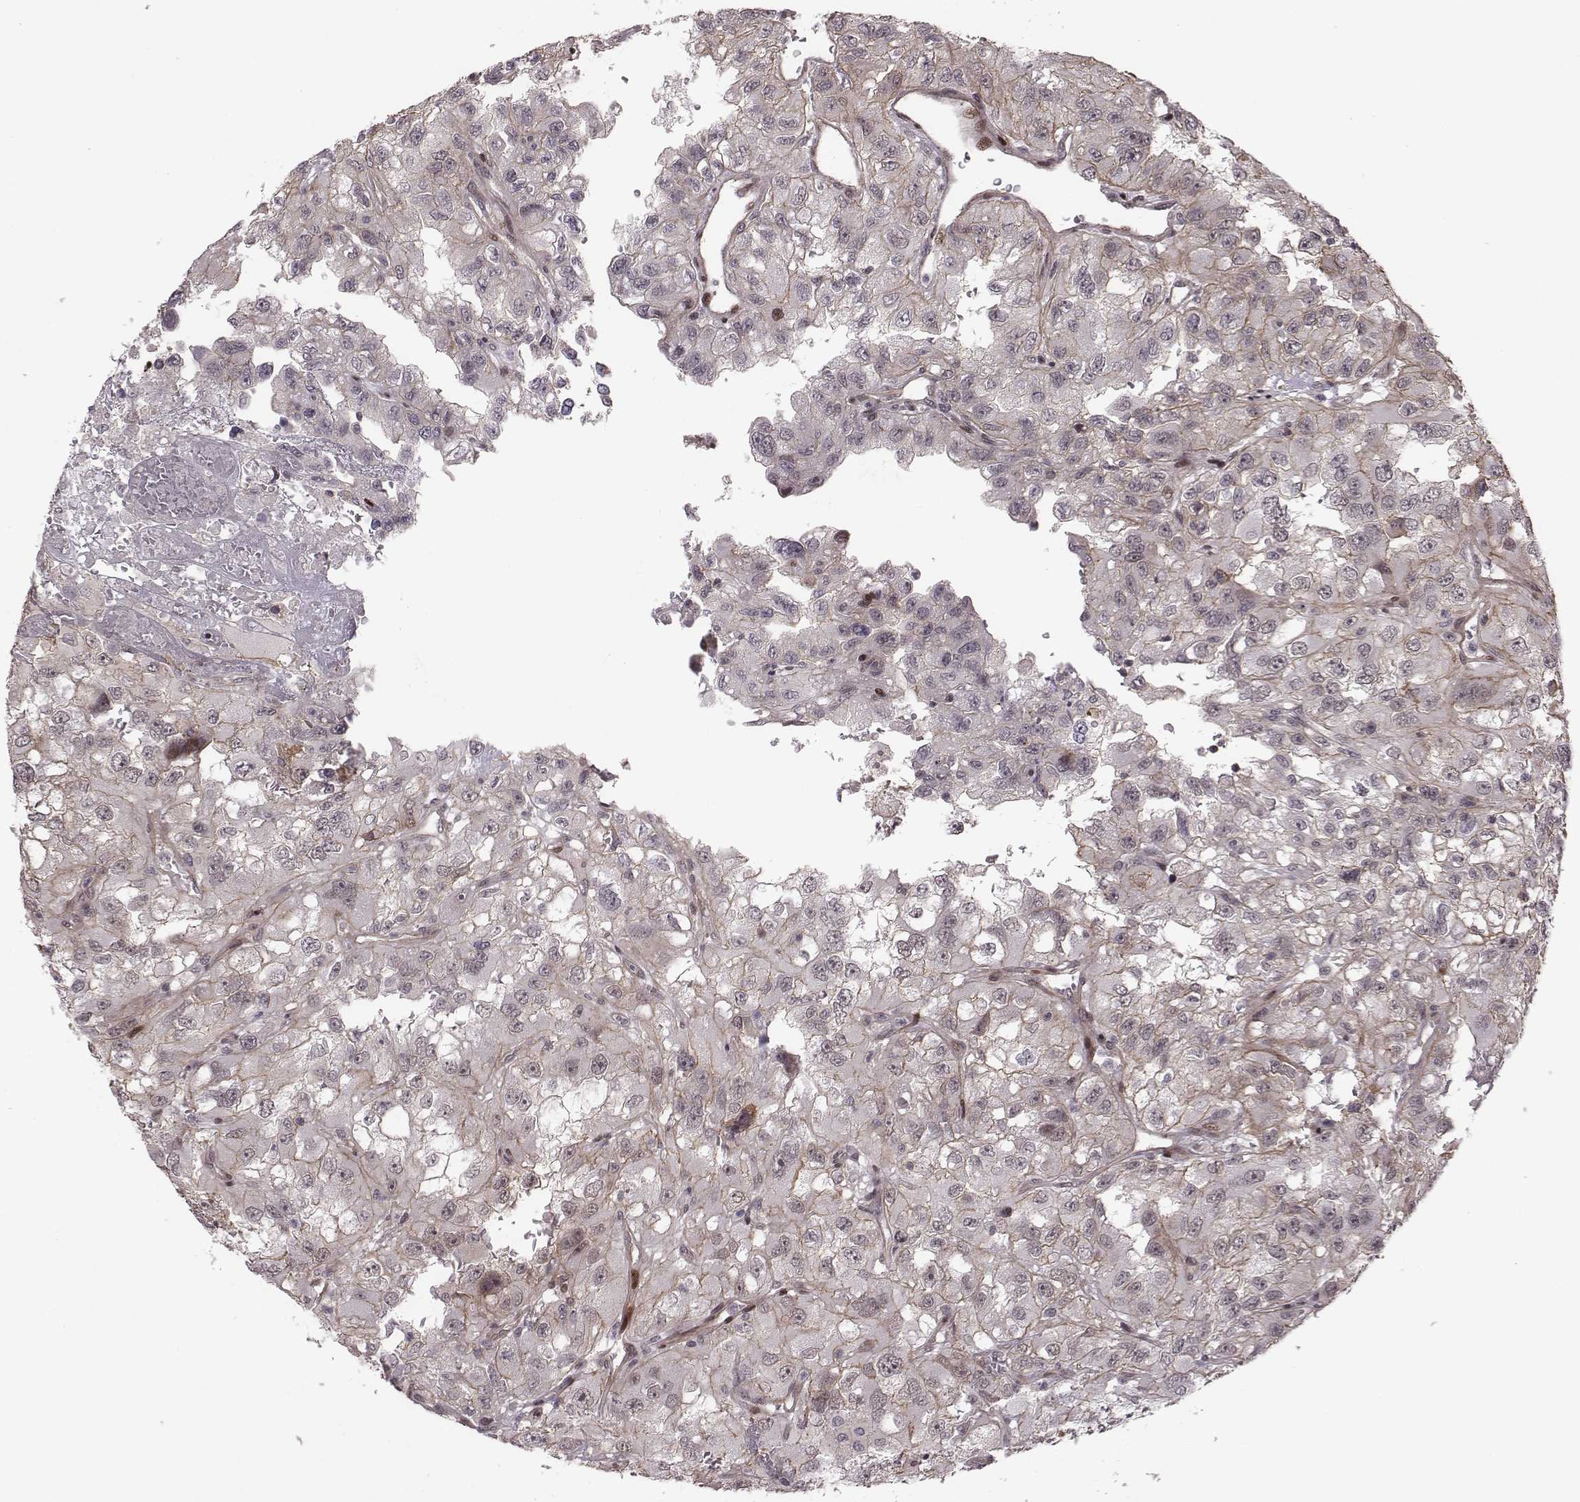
{"staining": {"intensity": "weak", "quantity": "25%-75%", "location": "cytoplasmic/membranous"}, "tissue": "renal cancer", "cell_type": "Tumor cells", "image_type": "cancer", "snomed": [{"axis": "morphology", "description": "Adenocarcinoma, NOS"}, {"axis": "topography", "description": "Kidney"}], "caption": "IHC of human renal adenocarcinoma displays low levels of weak cytoplasmic/membranous positivity in approximately 25%-75% of tumor cells.", "gene": "RPL3", "patient": {"sex": "male", "age": 64}}